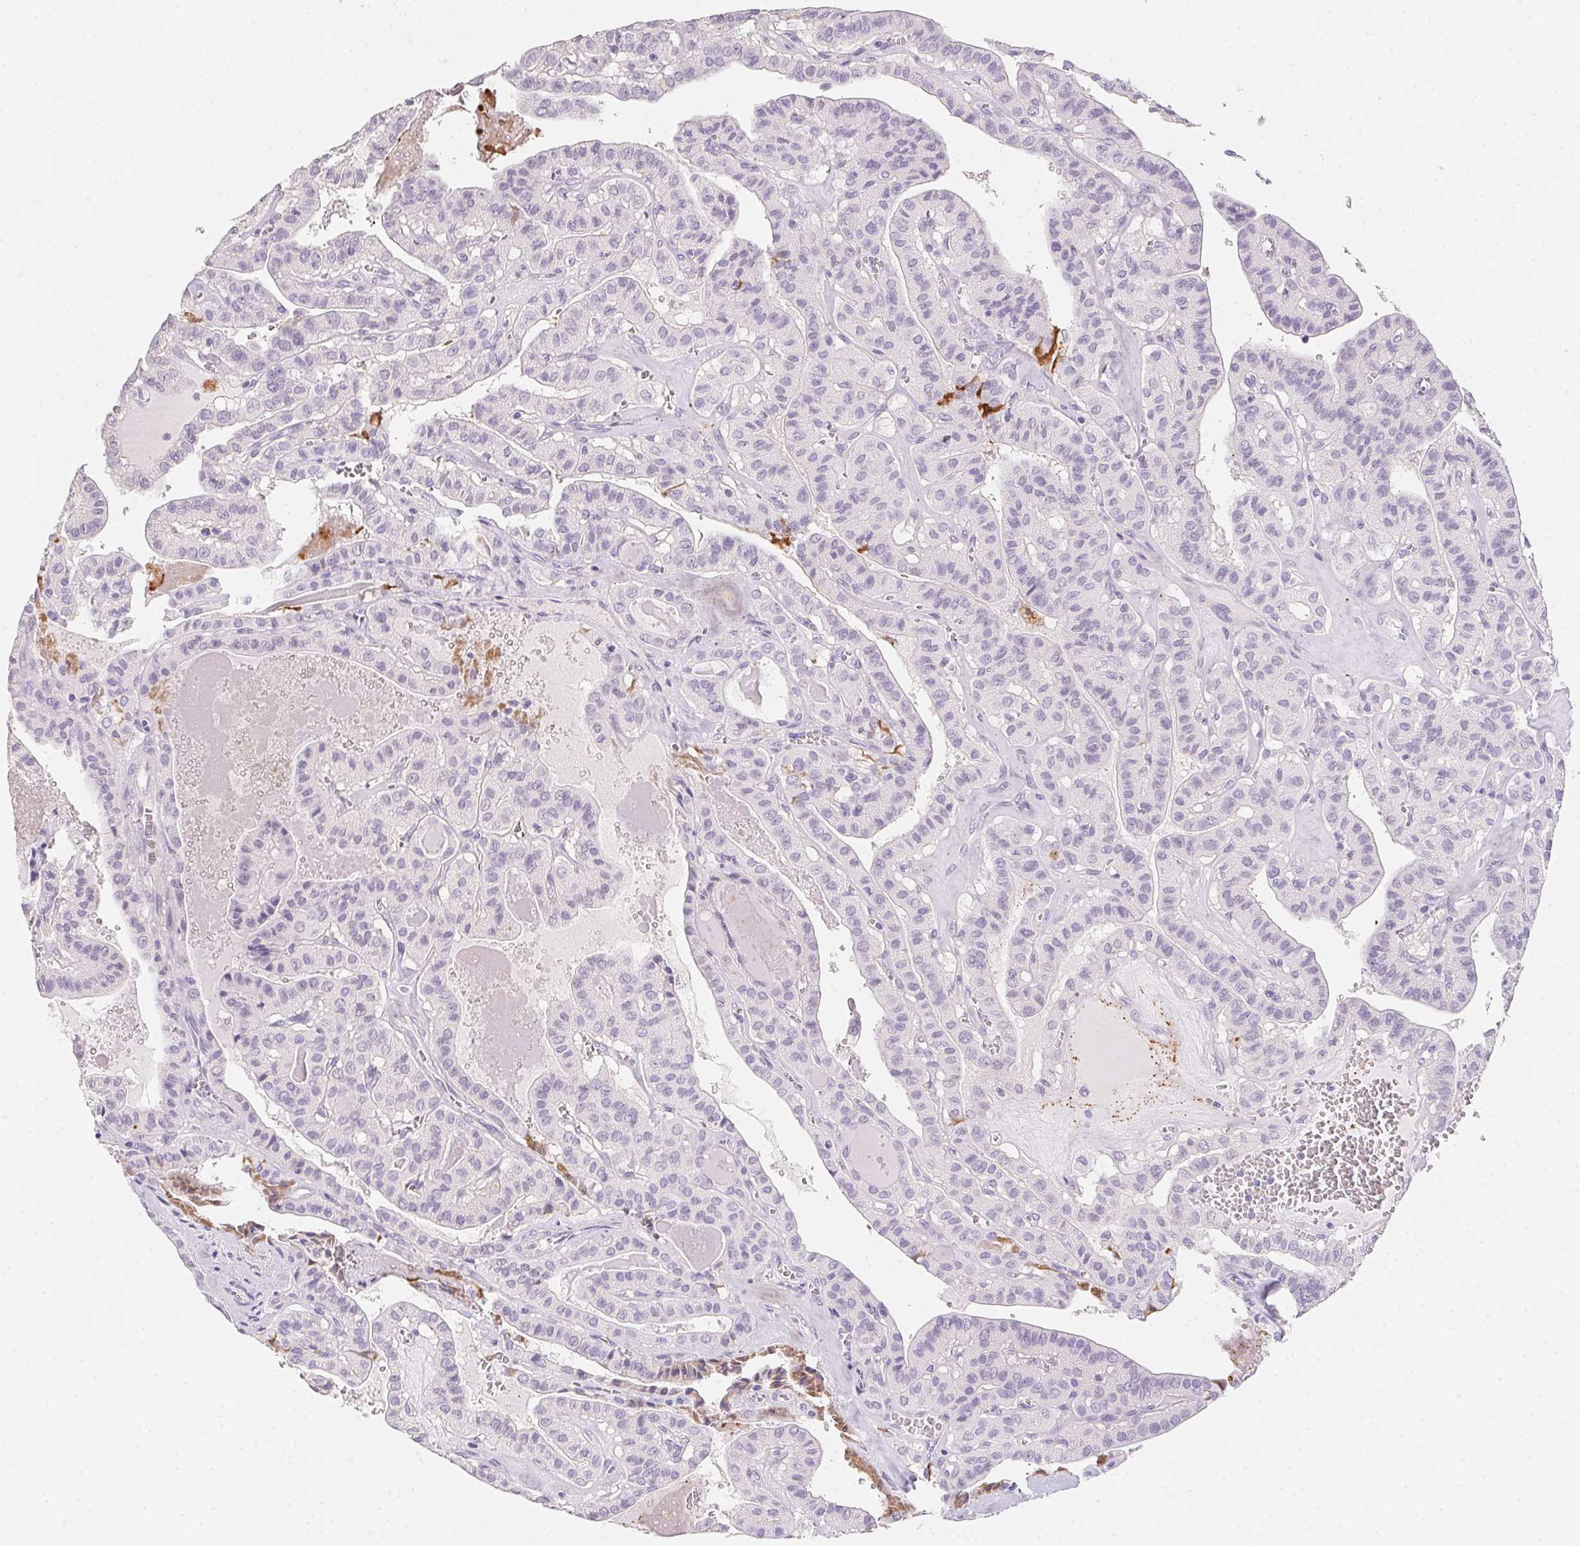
{"staining": {"intensity": "negative", "quantity": "none", "location": "none"}, "tissue": "thyroid cancer", "cell_type": "Tumor cells", "image_type": "cancer", "snomed": [{"axis": "morphology", "description": "Papillary adenocarcinoma, NOS"}, {"axis": "topography", "description": "Thyroid gland"}], "caption": "Thyroid cancer (papillary adenocarcinoma) was stained to show a protein in brown. There is no significant staining in tumor cells. (DAB IHC with hematoxylin counter stain).", "gene": "MYL4", "patient": {"sex": "male", "age": 52}}